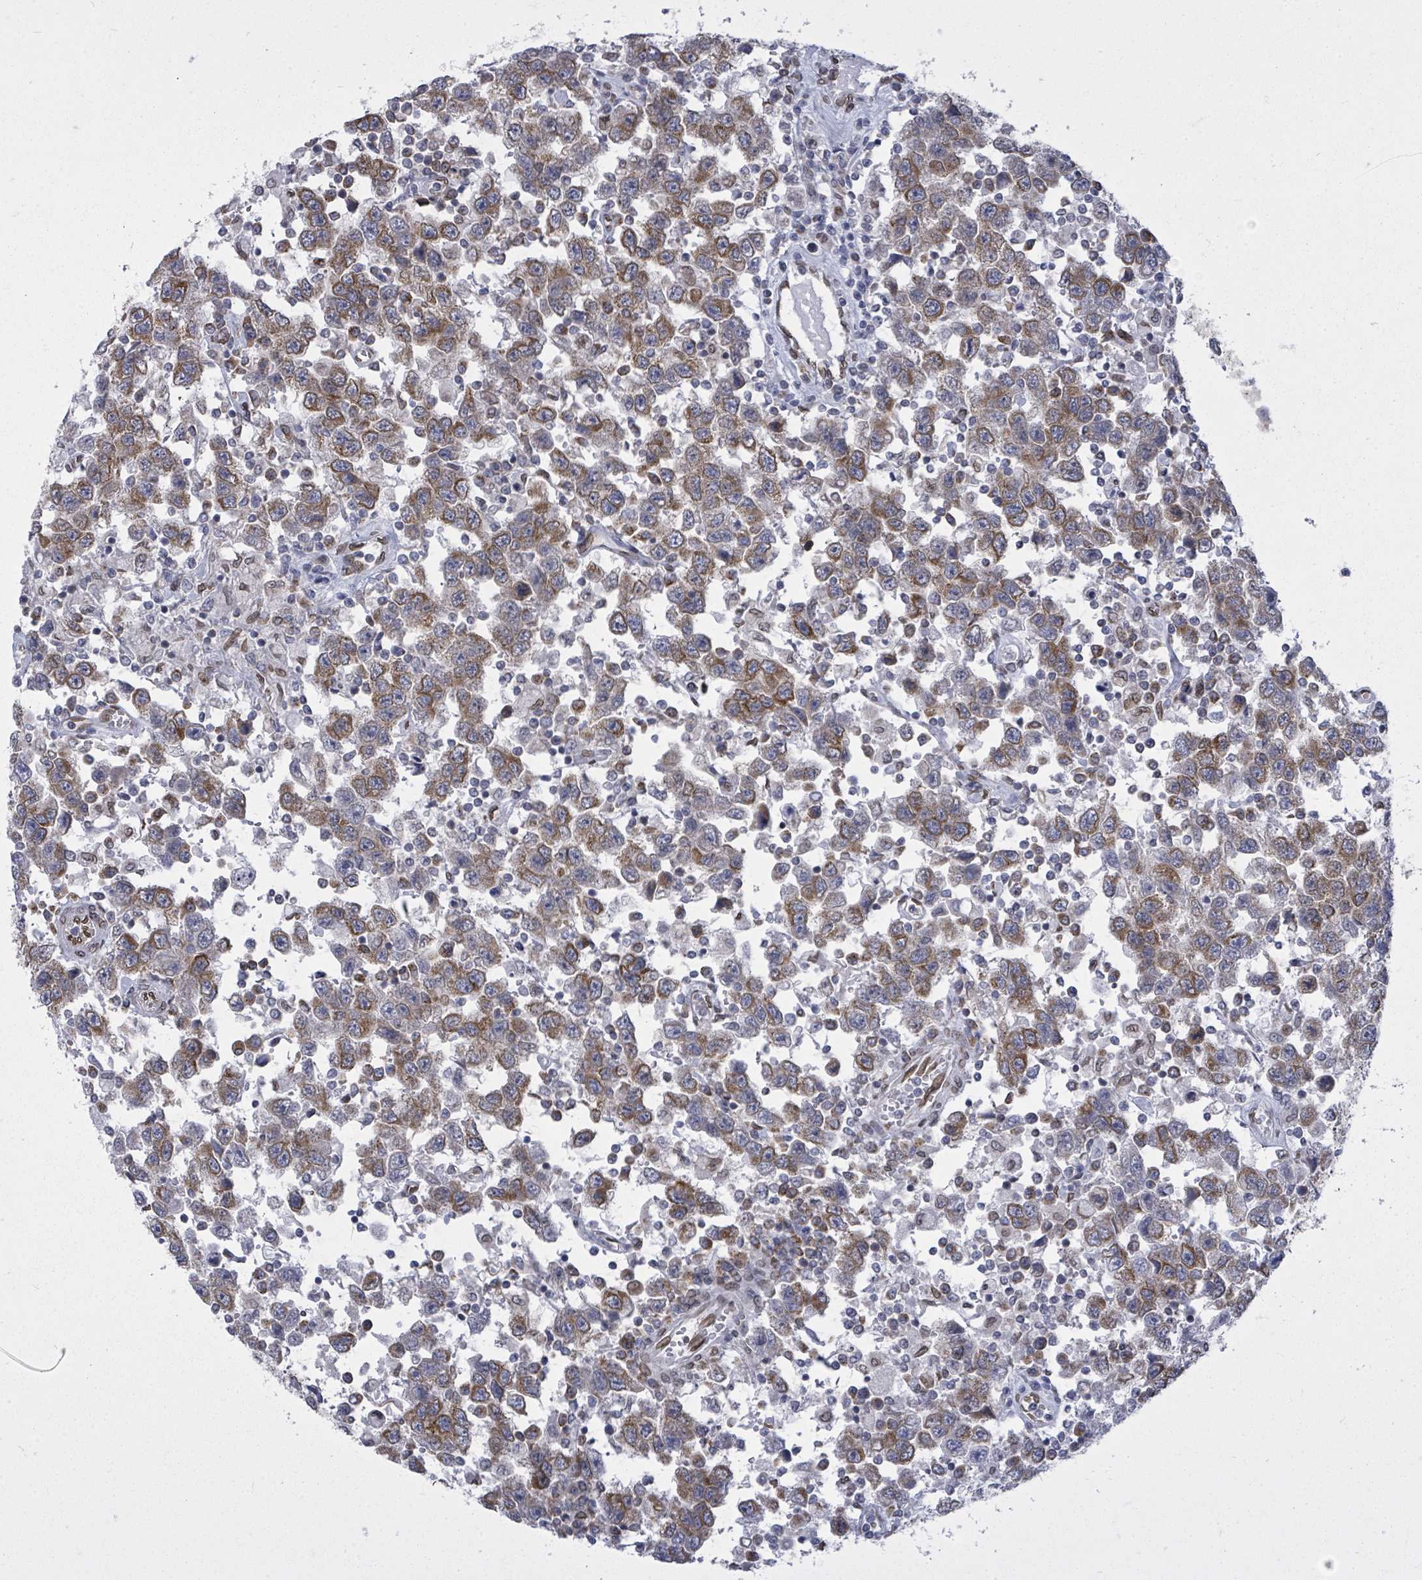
{"staining": {"intensity": "moderate", "quantity": ">75%", "location": "cytoplasmic/membranous"}, "tissue": "testis cancer", "cell_type": "Tumor cells", "image_type": "cancer", "snomed": [{"axis": "morphology", "description": "Seminoma, NOS"}, {"axis": "topography", "description": "Testis"}], "caption": "DAB immunohistochemical staining of human testis cancer (seminoma) demonstrates moderate cytoplasmic/membranous protein expression in about >75% of tumor cells. (Brightfield microscopy of DAB IHC at high magnification).", "gene": "ARFGAP1", "patient": {"sex": "male", "age": 41}}